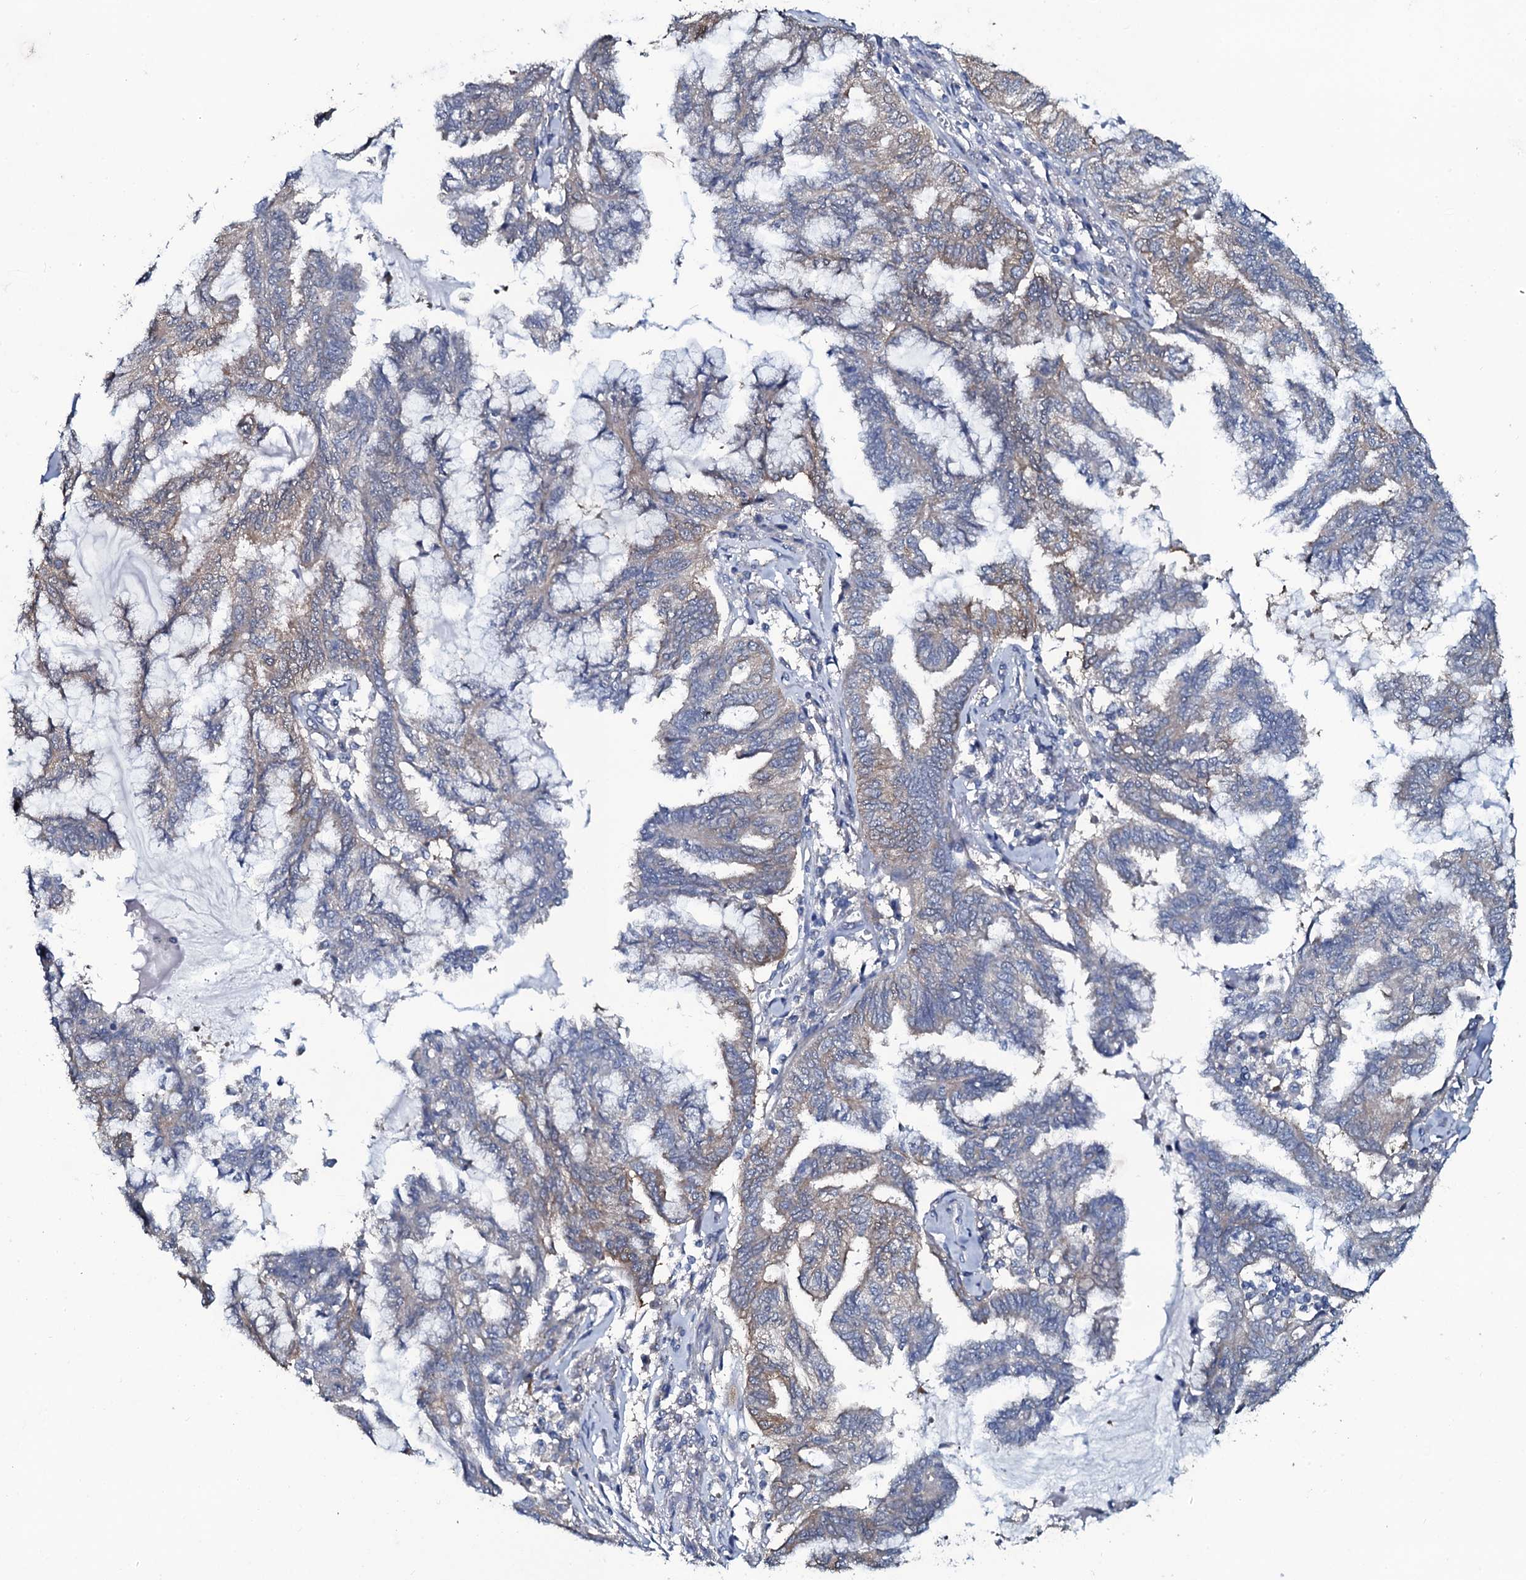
{"staining": {"intensity": "weak", "quantity": "<25%", "location": "cytoplasmic/membranous"}, "tissue": "endometrial cancer", "cell_type": "Tumor cells", "image_type": "cancer", "snomed": [{"axis": "morphology", "description": "Adenocarcinoma, NOS"}, {"axis": "topography", "description": "Endometrium"}], "caption": "An IHC photomicrograph of endometrial adenocarcinoma is shown. There is no staining in tumor cells of endometrial adenocarcinoma.", "gene": "USPL1", "patient": {"sex": "female", "age": 86}}